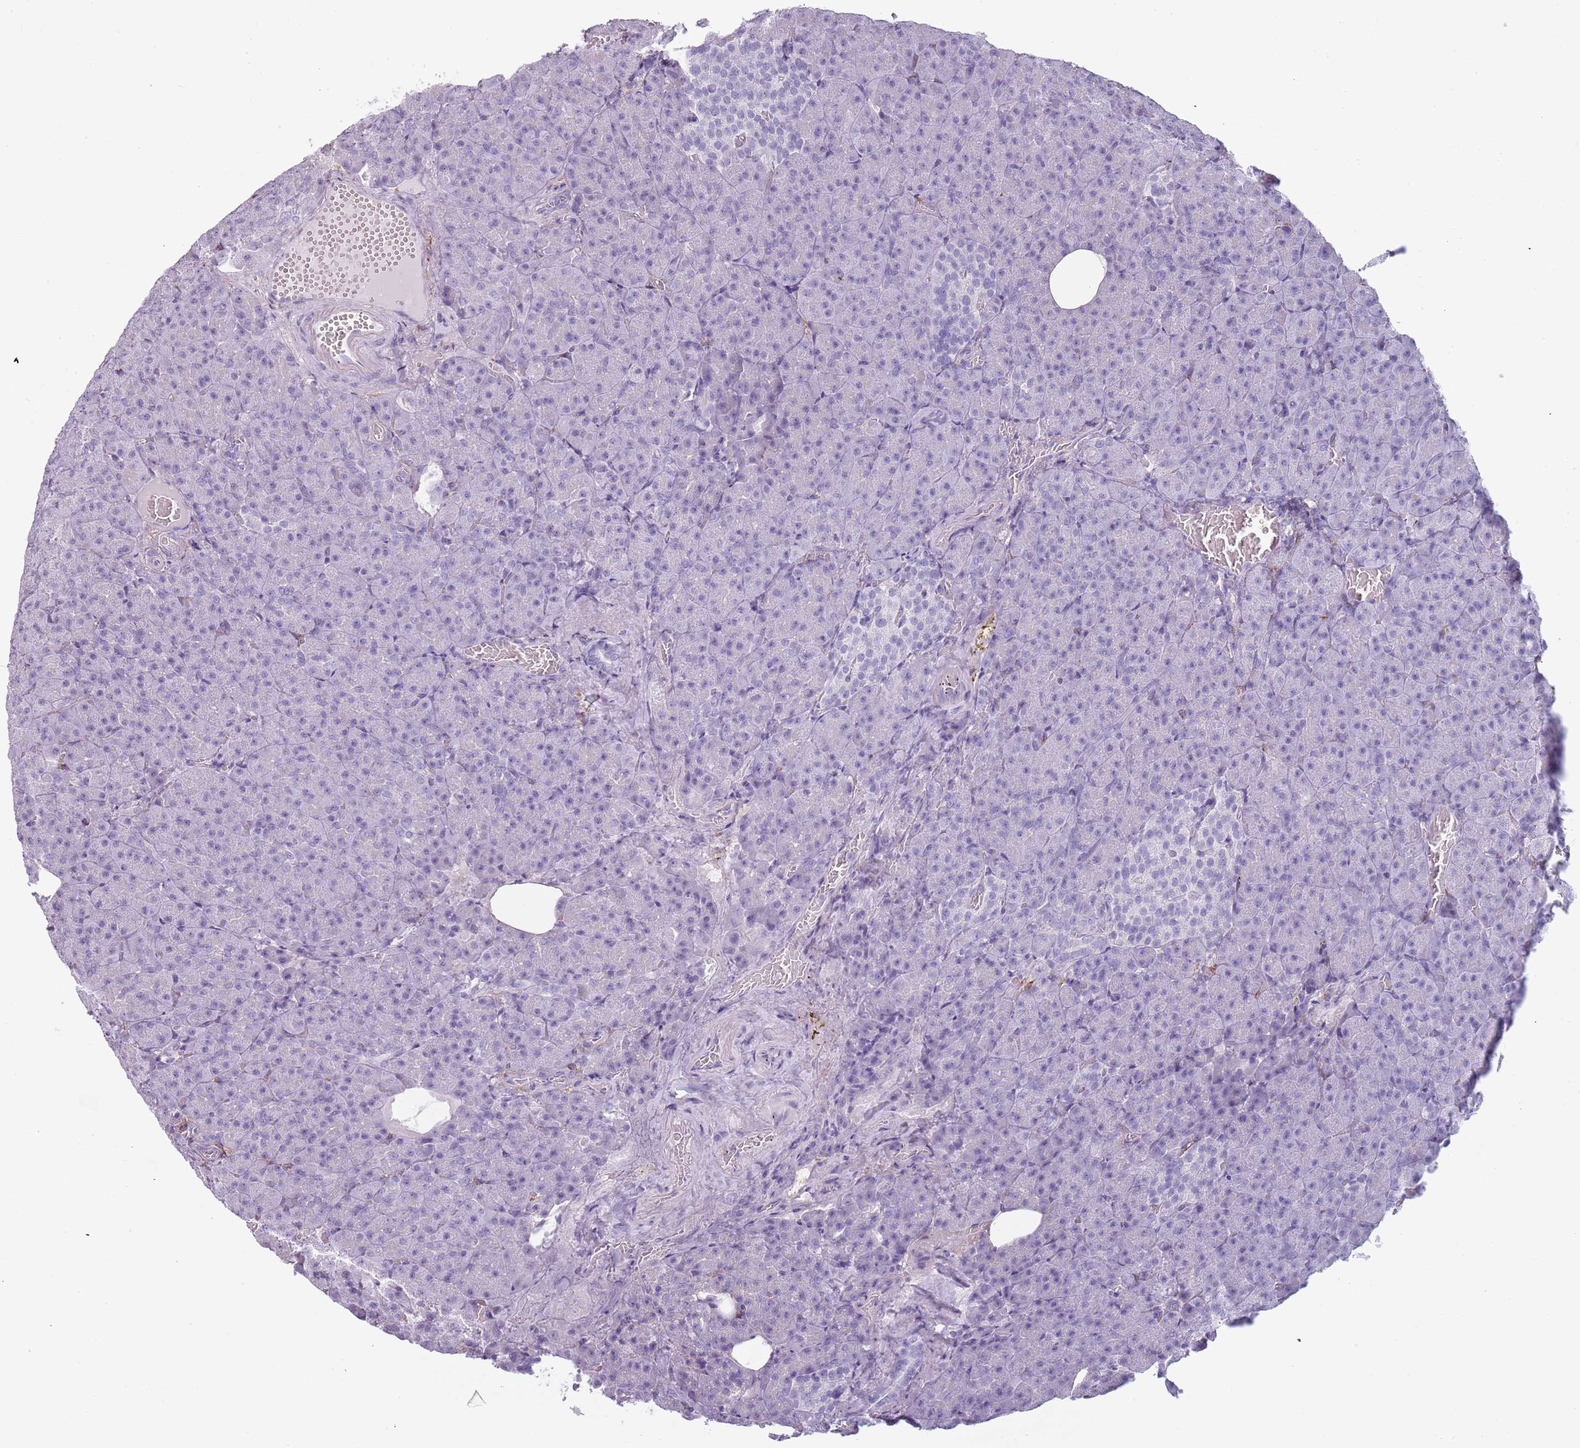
{"staining": {"intensity": "negative", "quantity": "none", "location": "none"}, "tissue": "pancreas", "cell_type": "Exocrine glandular cells", "image_type": "normal", "snomed": [{"axis": "morphology", "description": "Normal tissue, NOS"}, {"axis": "topography", "description": "Pancreas"}], "caption": "Pancreas stained for a protein using immunohistochemistry shows no expression exocrine glandular cells.", "gene": "COLEC12", "patient": {"sex": "female", "age": 74}}